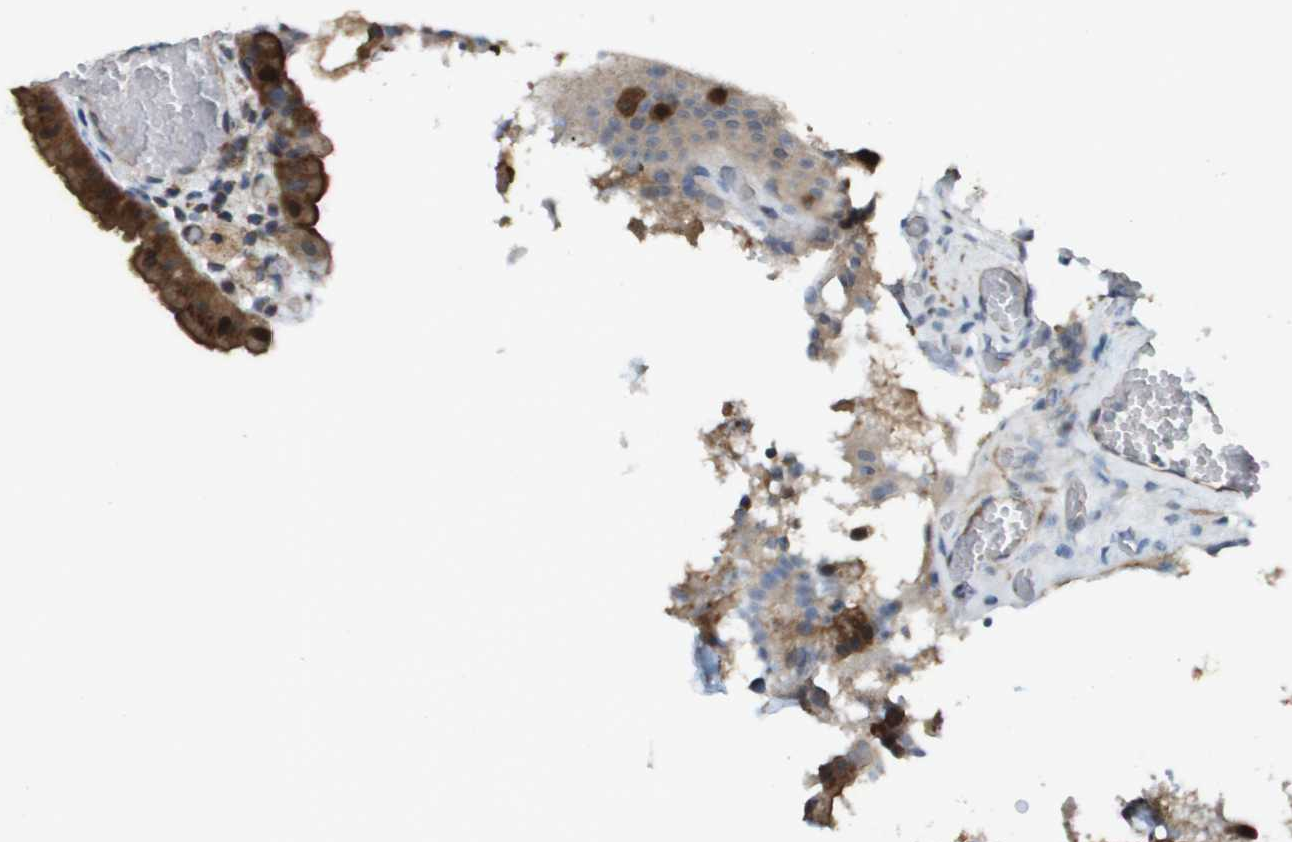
{"staining": {"intensity": "strong", "quantity": ">75%", "location": "cytoplasmic/membranous"}, "tissue": "gallbladder", "cell_type": "Glandular cells", "image_type": "normal", "snomed": [{"axis": "morphology", "description": "Normal tissue, NOS"}, {"axis": "topography", "description": "Gallbladder"}], "caption": "DAB (3,3'-diaminobenzidine) immunohistochemical staining of normal human gallbladder reveals strong cytoplasmic/membranous protein staining in about >75% of glandular cells.", "gene": "MGAT3", "patient": {"sex": "male", "age": 49}}